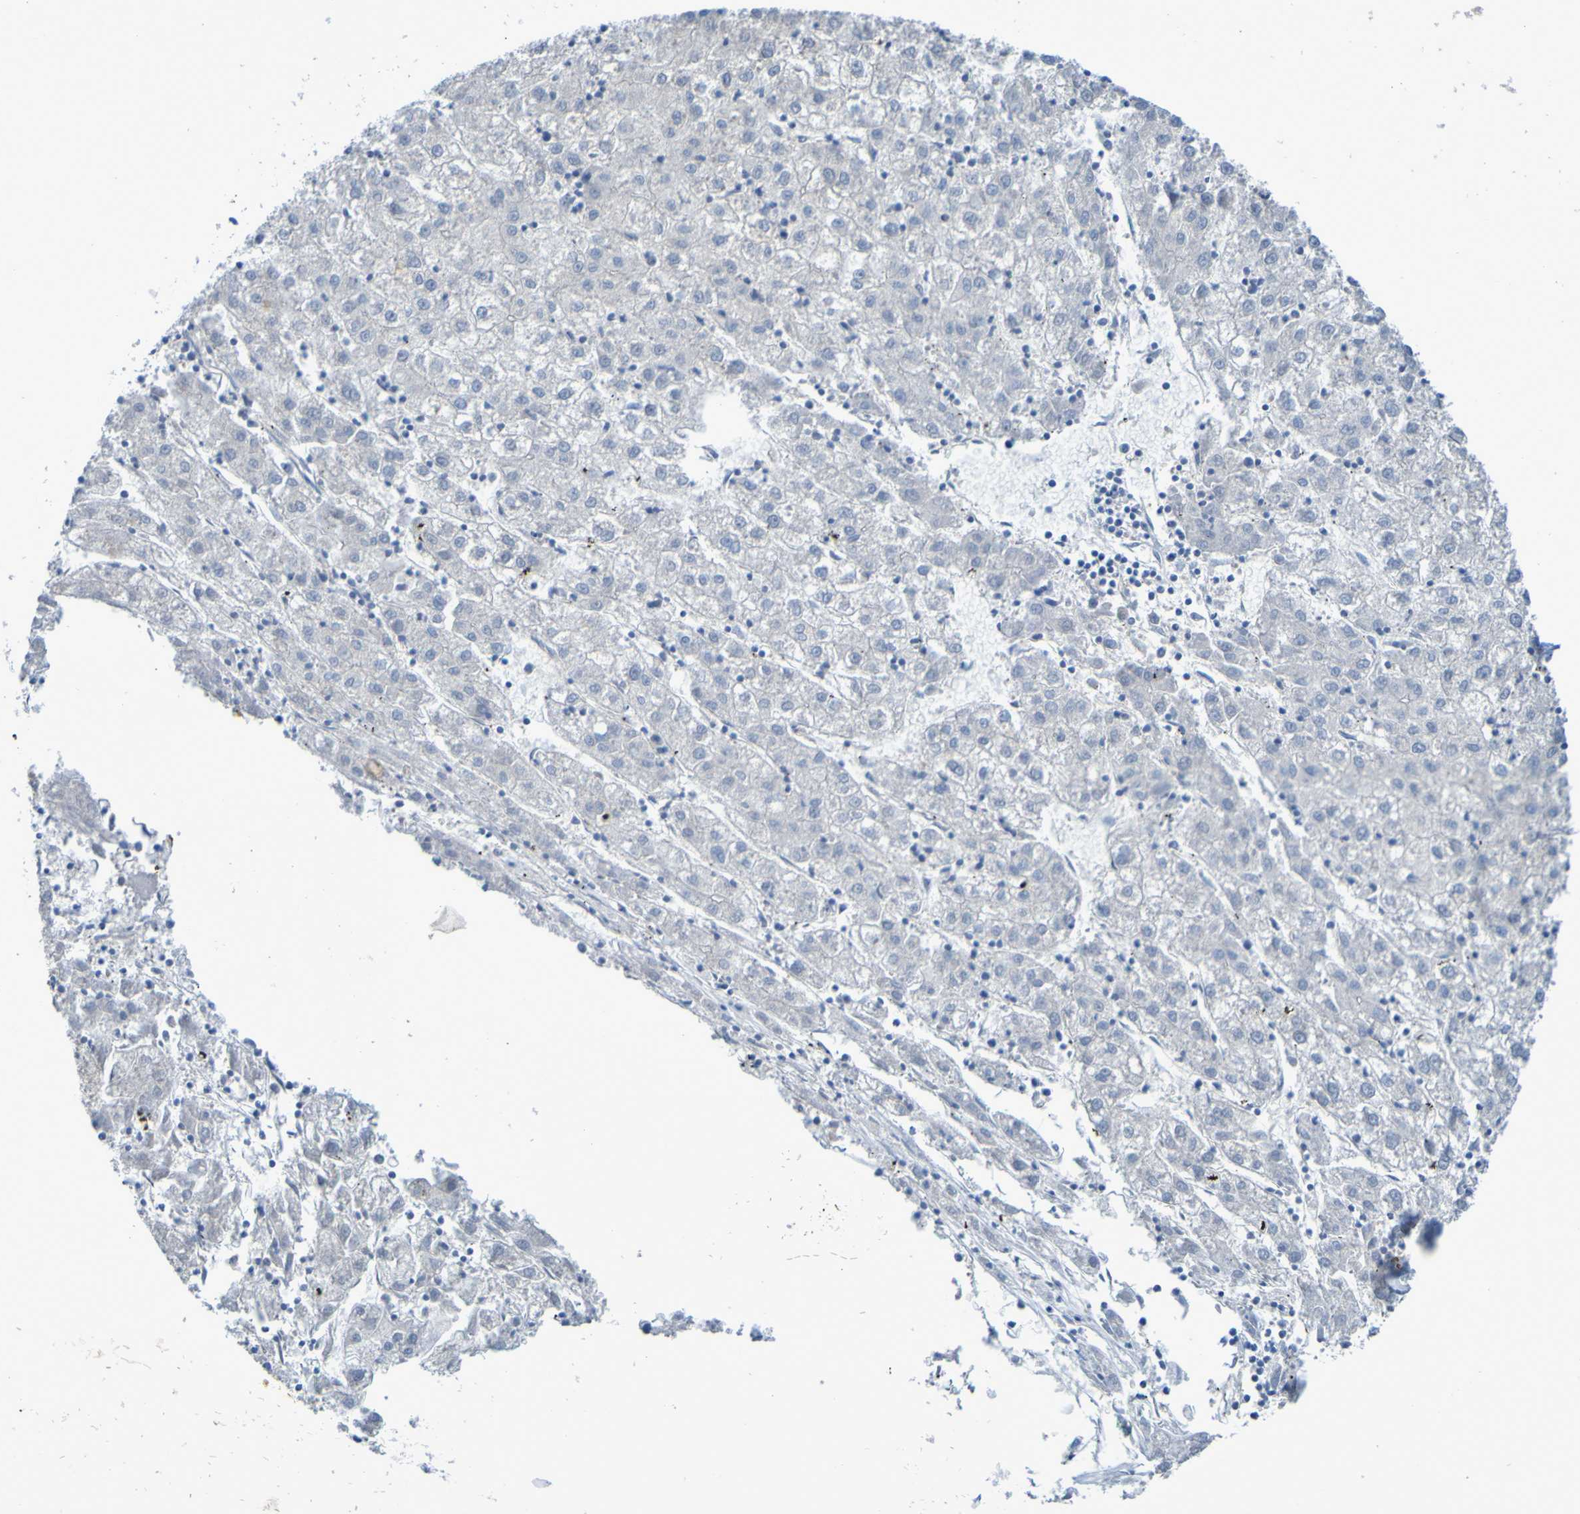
{"staining": {"intensity": "negative", "quantity": "none", "location": "none"}, "tissue": "liver cancer", "cell_type": "Tumor cells", "image_type": "cancer", "snomed": [{"axis": "morphology", "description": "Carcinoma, Hepatocellular, NOS"}, {"axis": "topography", "description": "Liver"}], "caption": "Liver cancer was stained to show a protein in brown. There is no significant expression in tumor cells.", "gene": "NPRL3", "patient": {"sex": "male", "age": 72}}